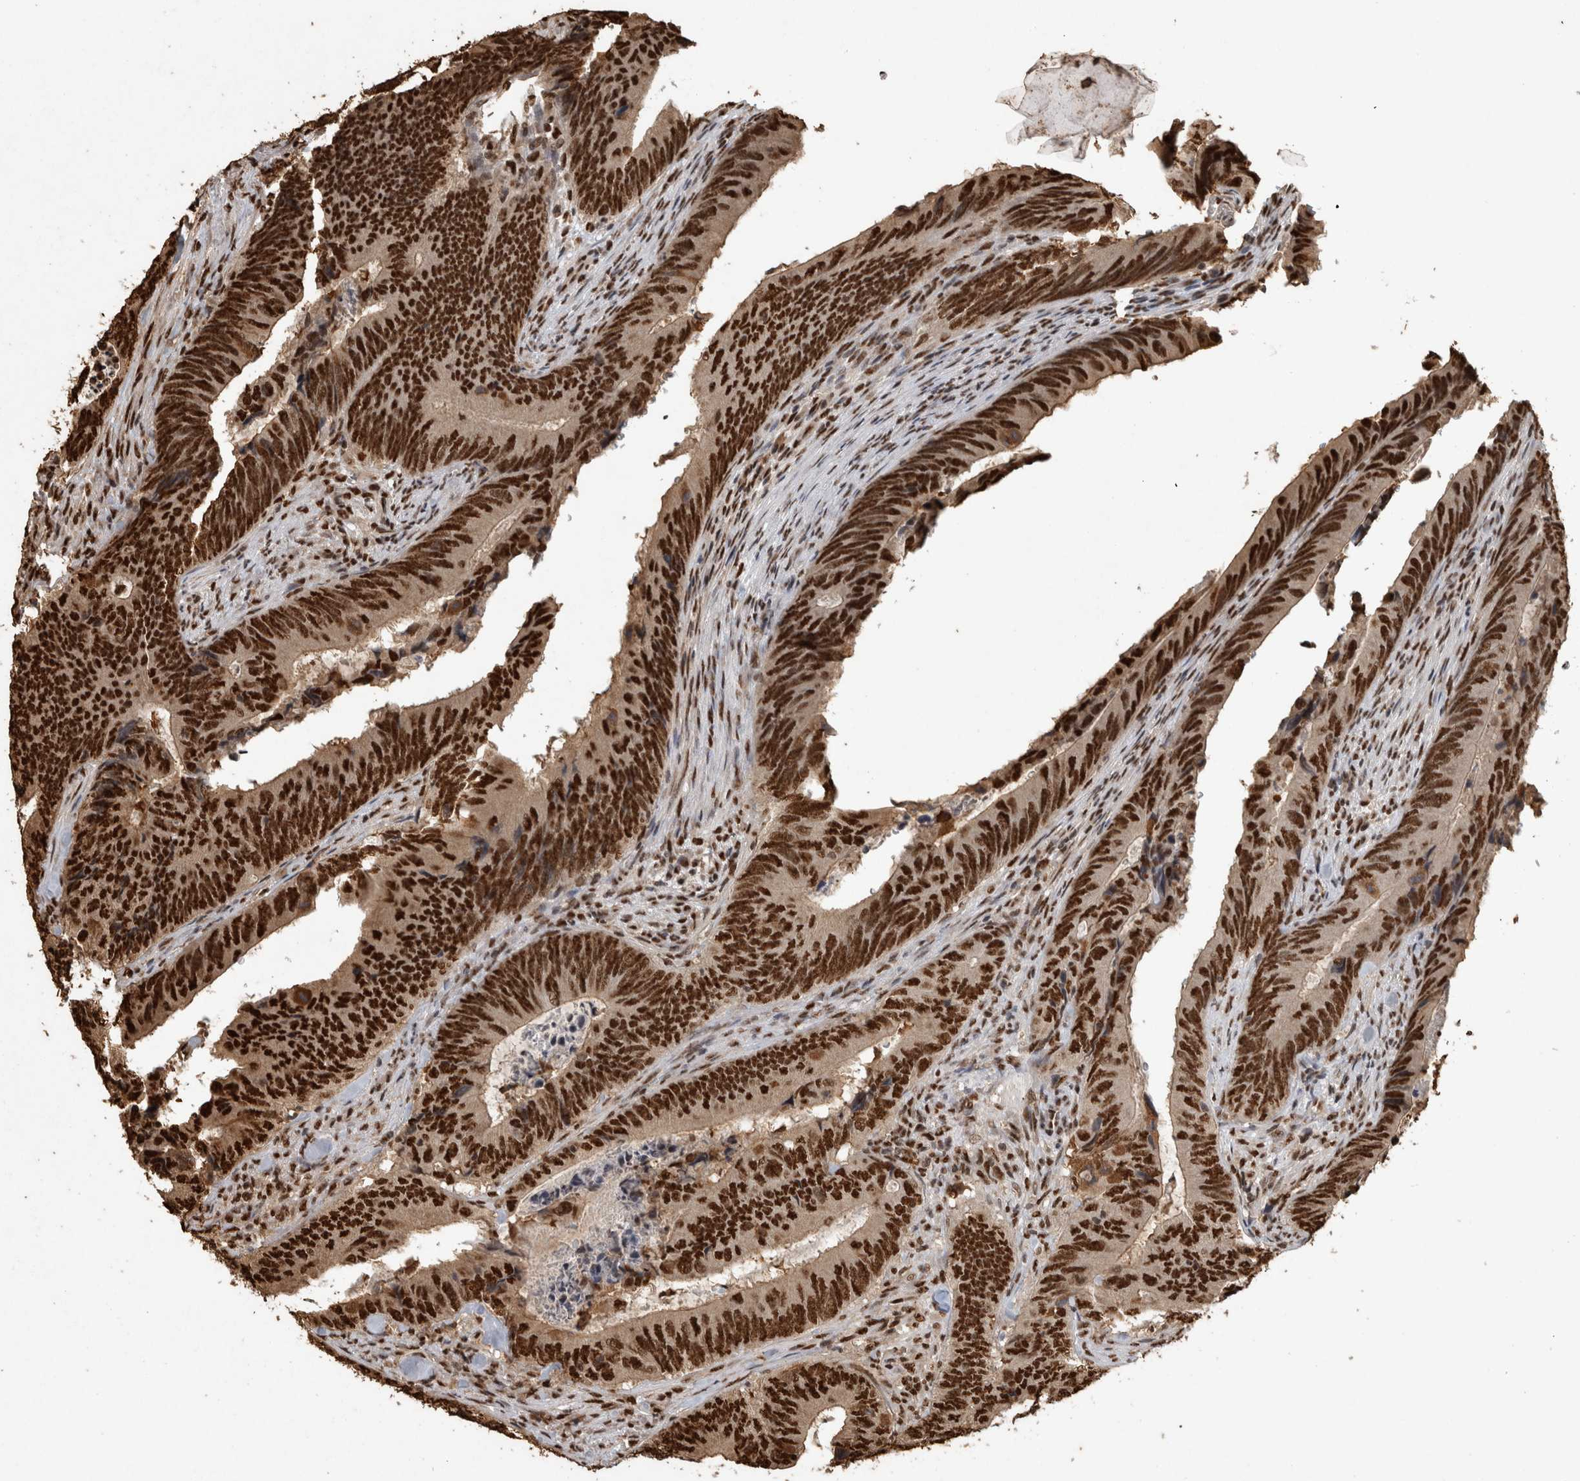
{"staining": {"intensity": "strong", "quantity": ">75%", "location": "nuclear"}, "tissue": "colorectal cancer", "cell_type": "Tumor cells", "image_type": "cancer", "snomed": [{"axis": "morphology", "description": "Normal tissue, NOS"}, {"axis": "morphology", "description": "Adenocarcinoma, NOS"}, {"axis": "topography", "description": "Colon"}], "caption": "Colorectal adenocarcinoma stained for a protein shows strong nuclear positivity in tumor cells. (brown staining indicates protein expression, while blue staining denotes nuclei).", "gene": "RAD50", "patient": {"sex": "male", "age": 56}}